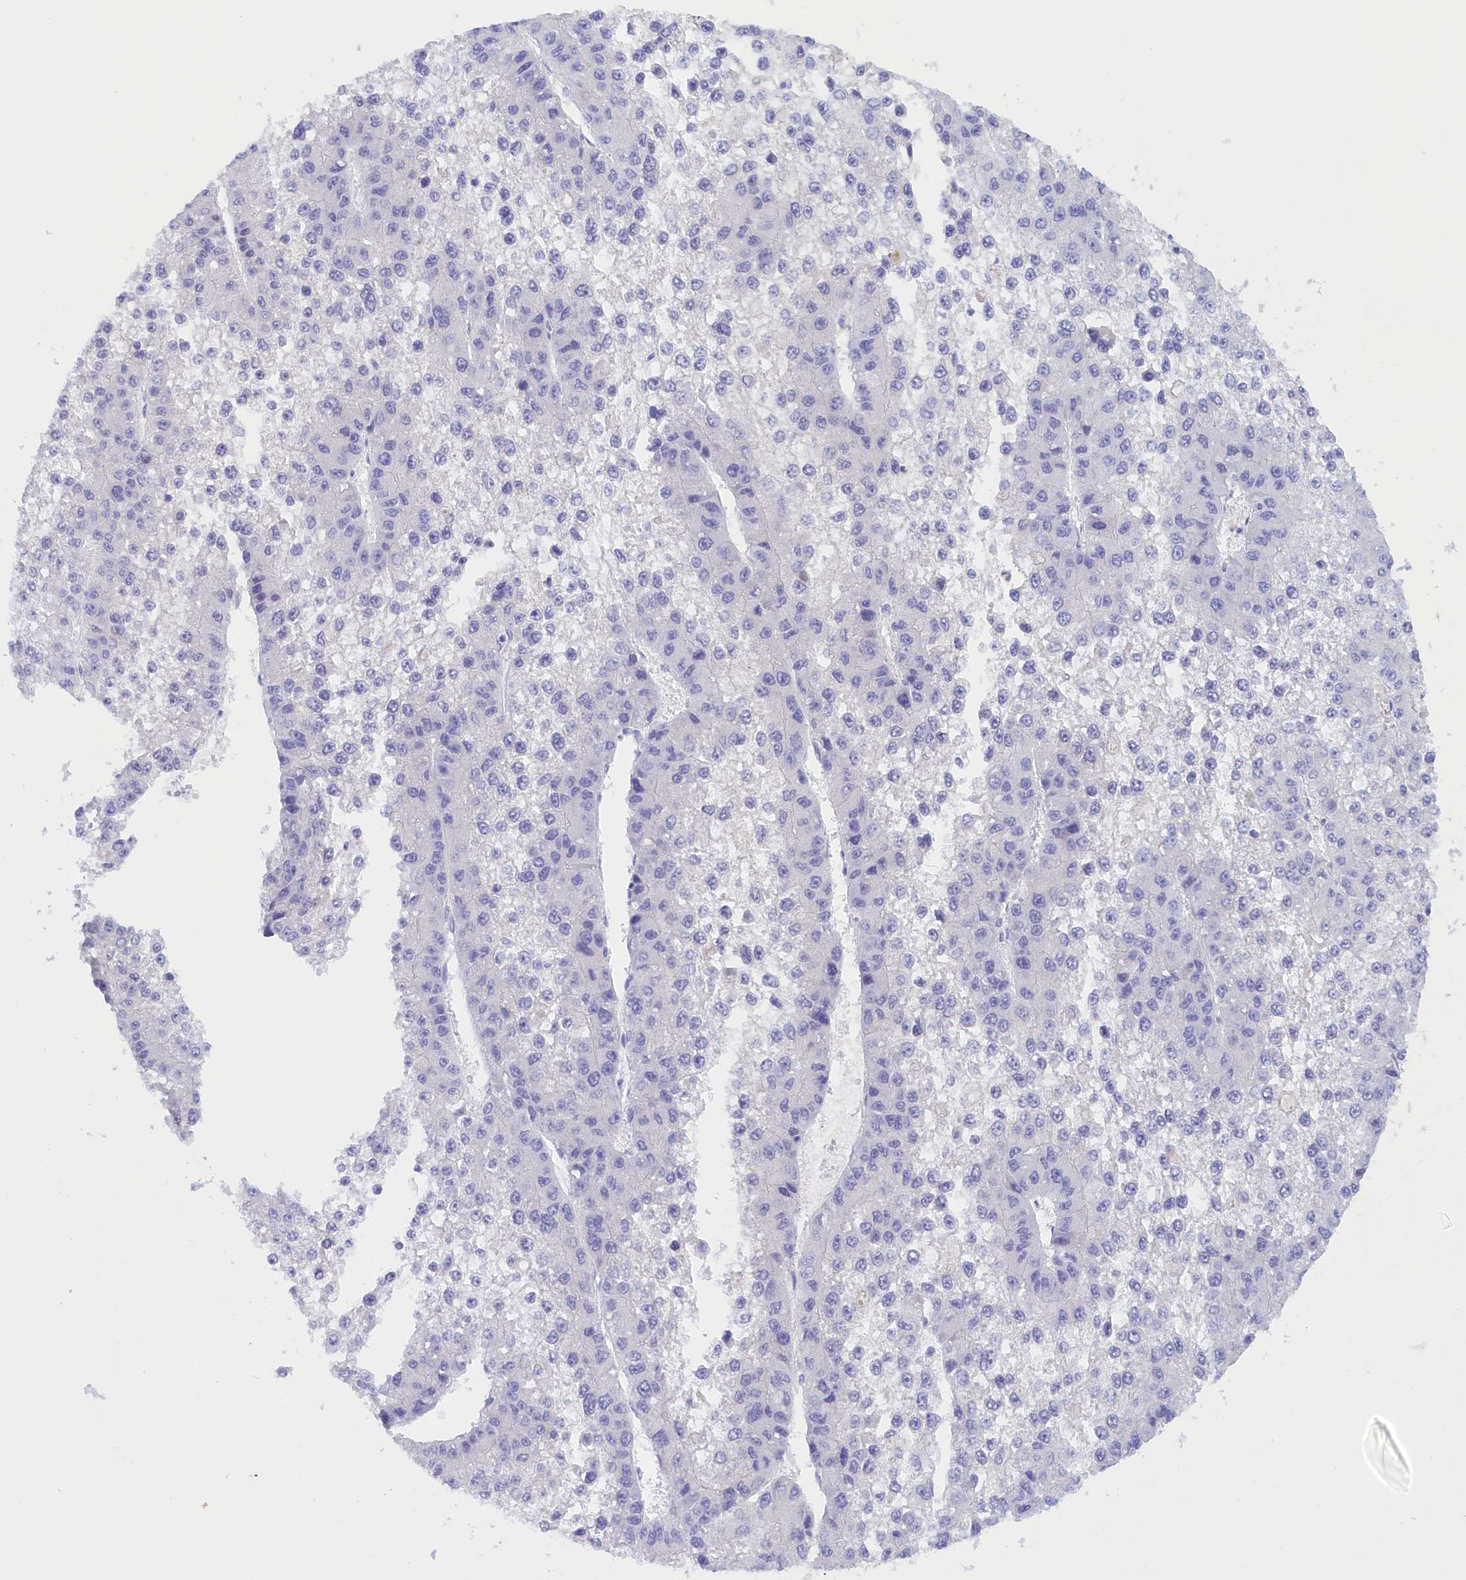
{"staining": {"intensity": "negative", "quantity": "none", "location": "none"}, "tissue": "liver cancer", "cell_type": "Tumor cells", "image_type": "cancer", "snomed": [{"axis": "morphology", "description": "Carcinoma, Hepatocellular, NOS"}, {"axis": "topography", "description": "Liver"}], "caption": "Photomicrograph shows no significant protein positivity in tumor cells of hepatocellular carcinoma (liver).", "gene": "PROK2", "patient": {"sex": "female", "age": 73}}